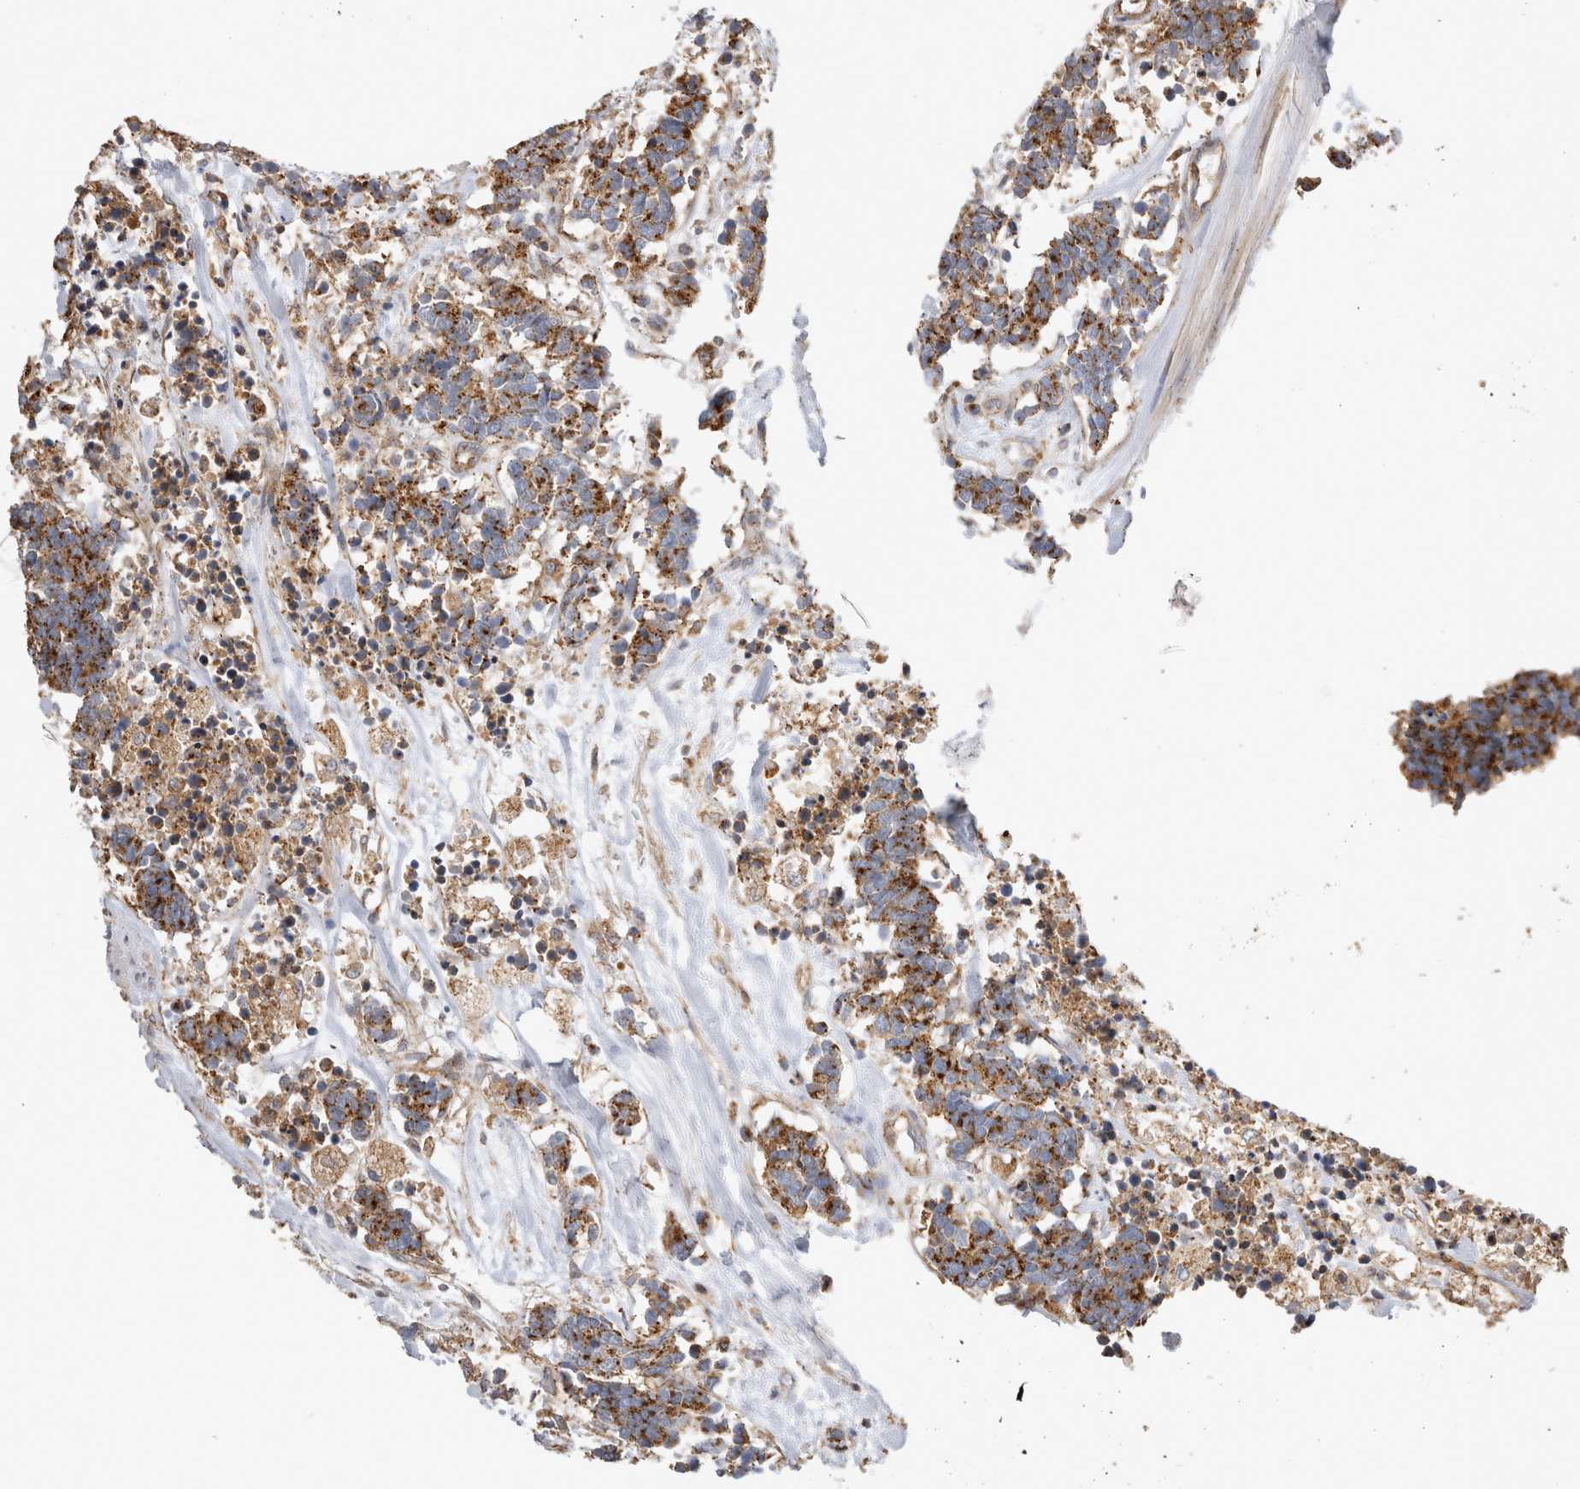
{"staining": {"intensity": "strong", "quantity": ">75%", "location": "cytoplasmic/membranous"}, "tissue": "carcinoid", "cell_type": "Tumor cells", "image_type": "cancer", "snomed": [{"axis": "morphology", "description": "Carcinoma, NOS"}, {"axis": "morphology", "description": "Carcinoid, malignant, NOS"}, {"axis": "topography", "description": "Urinary bladder"}], "caption": "Brown immunohistochemical staining in carcinoma displays strong cytoplasmic/membranous staining in about >75% of tumor cells.", "gene": "CHMP6", "patient": {"sex": "male", "age": 57}}